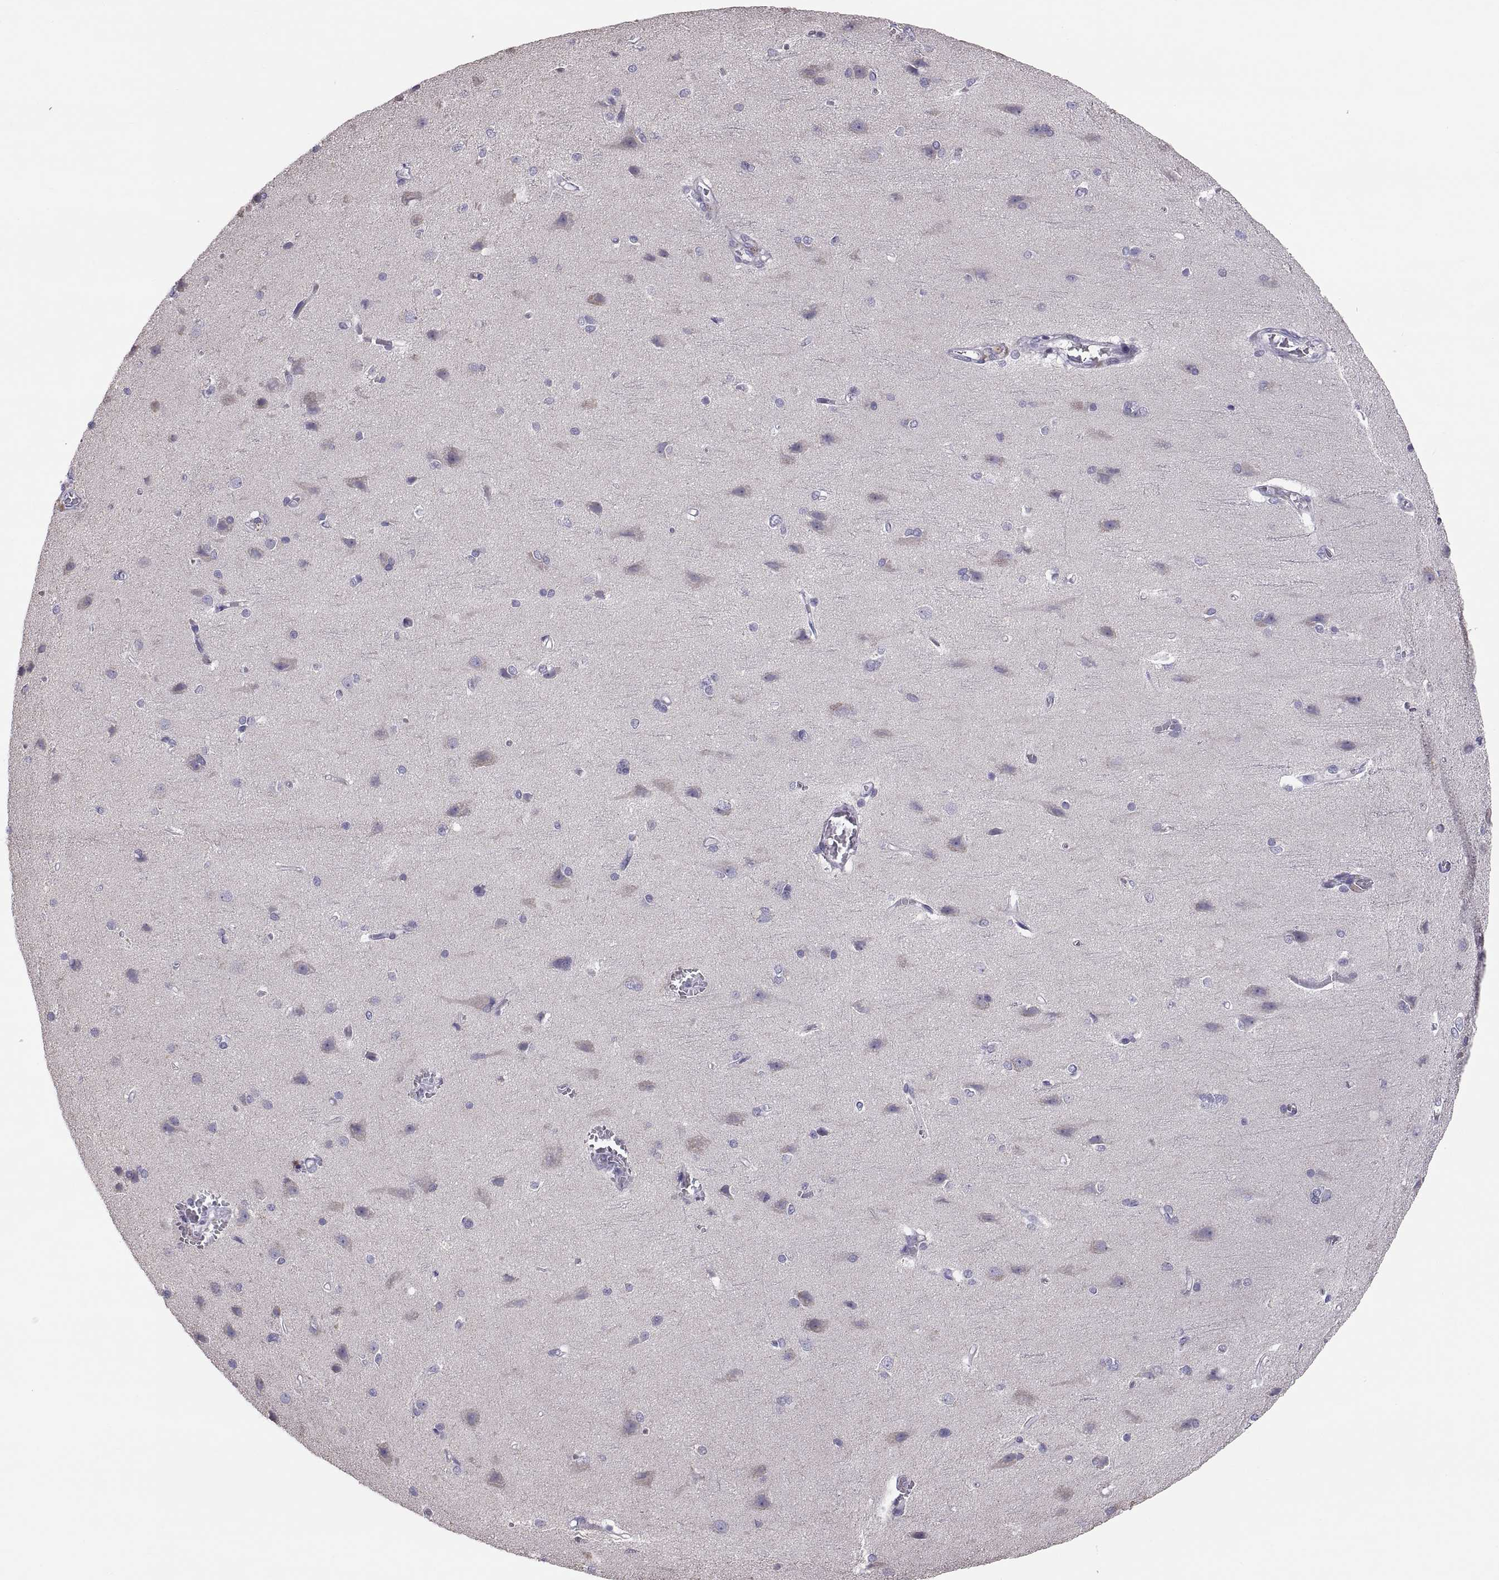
{"staining": {"intensity": "negative", "quantity": "none", "location": "none"}, "tissue": "cerebral cortex", "cell_type": "Endothelial cells", "image_type": "normal", "snomed": [{"axis": "morphology", "description": "Normal tissue, NOS"}, {"axis": "topography", "description": "Cerebral cortex"}], "caption": "A histopathology image of human cerebral cortex is negative for staining in endothelial cells. Brightfield microscopy of IHC stained with DAB (3,3'-diaminobenzidine) (brown) and hematoxylin (blue), captured at high magnification.", "gene": "TNNC1", "patient": {"sex": "male", "age": 37}}